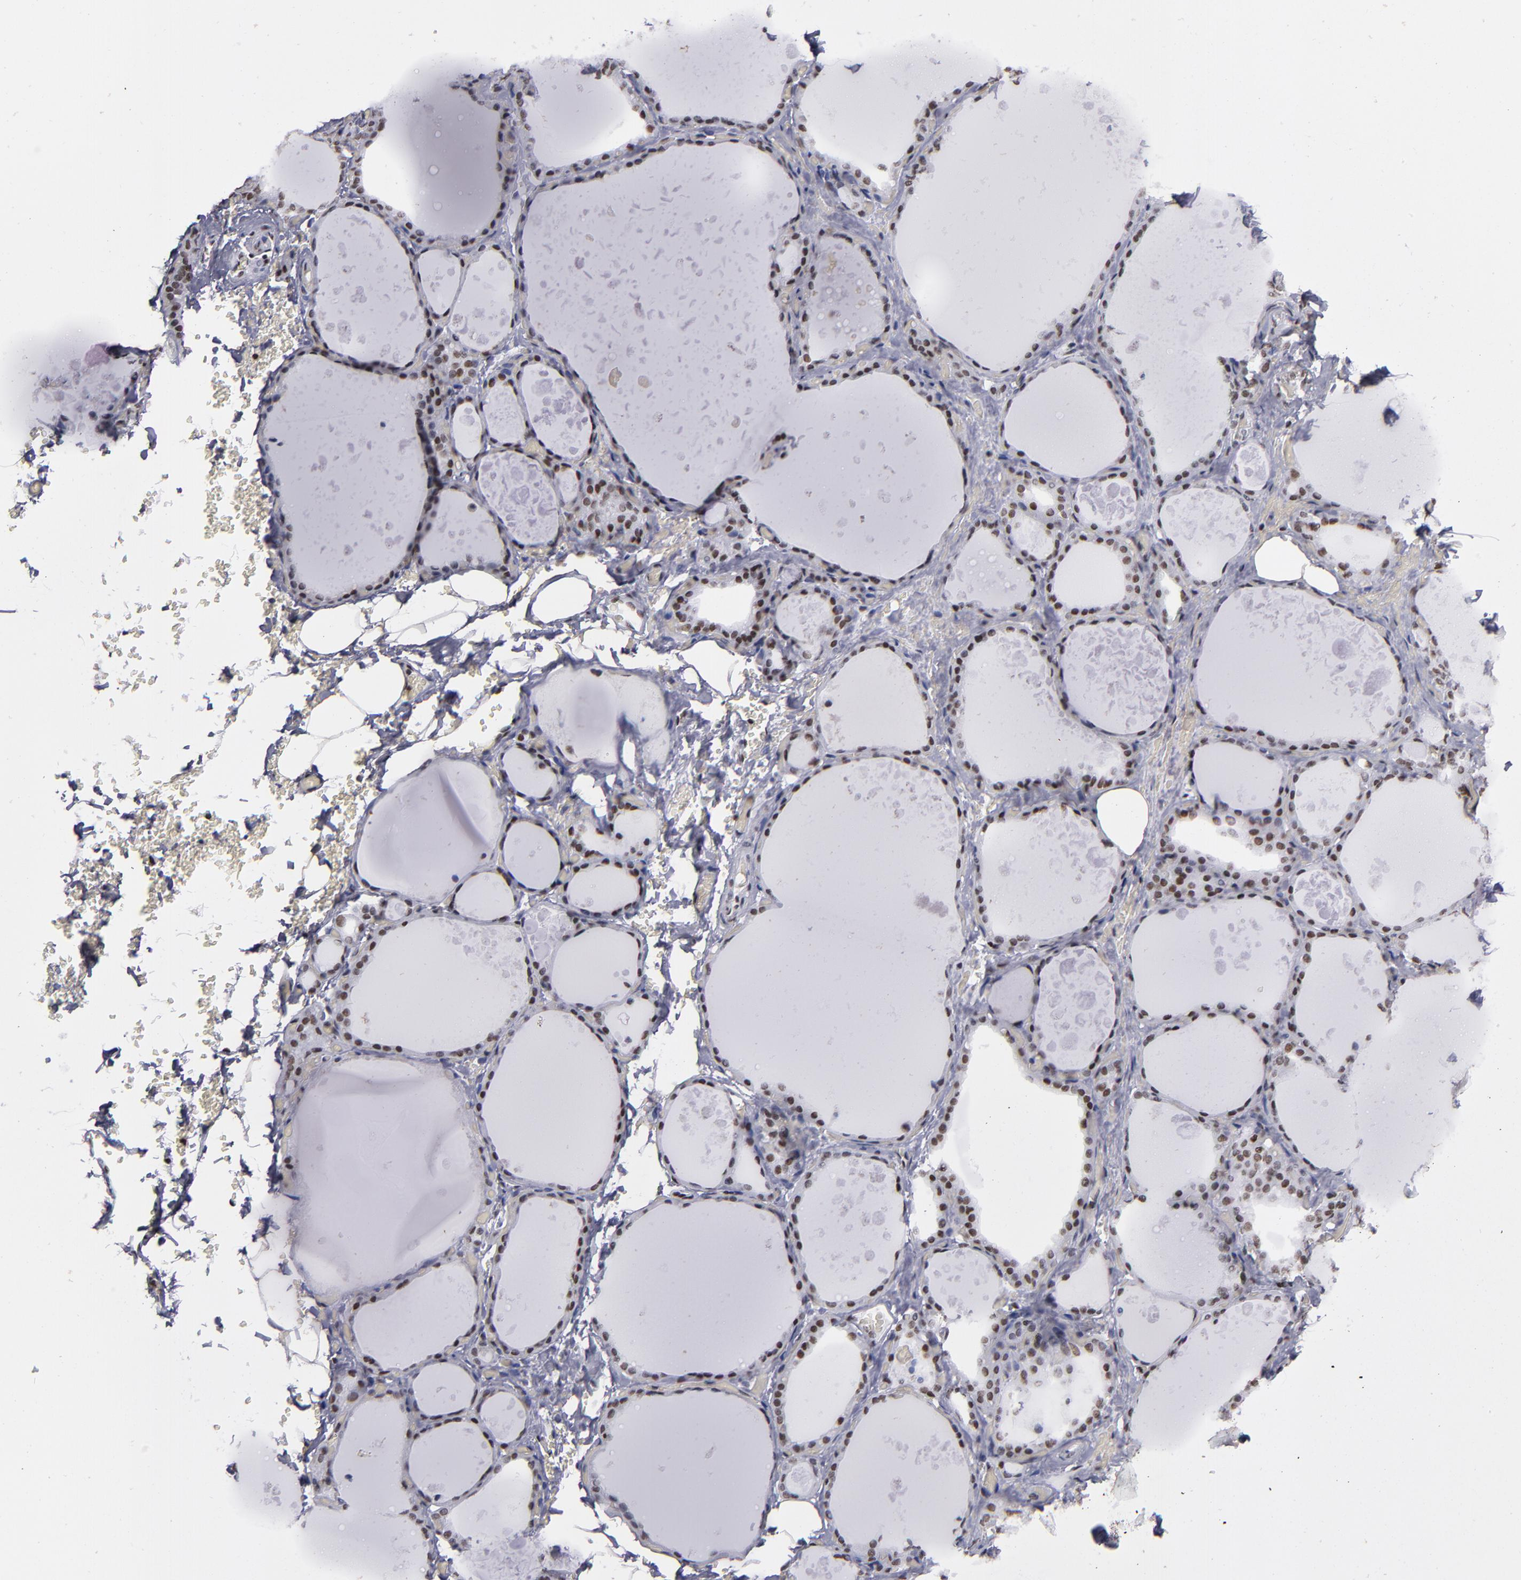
{"staining": {"intensity": "strong", "quantity": ">75%", "location": "nuclear"}, "tissue": "thyroid gland", "cell_type": "Glandular cells", "image_type": "normal", "snomed": [{"axis": "morphology", "description": "Normal tissue, NOS"}, {"axis": "topography", "description": "Thyroid gland"}], "caption": "Thyroid gland stained with a protein marker exhibits strong staining in glandular cells.", "gene": "TERF2", "patient": {"sex": "male", "age": 61}}